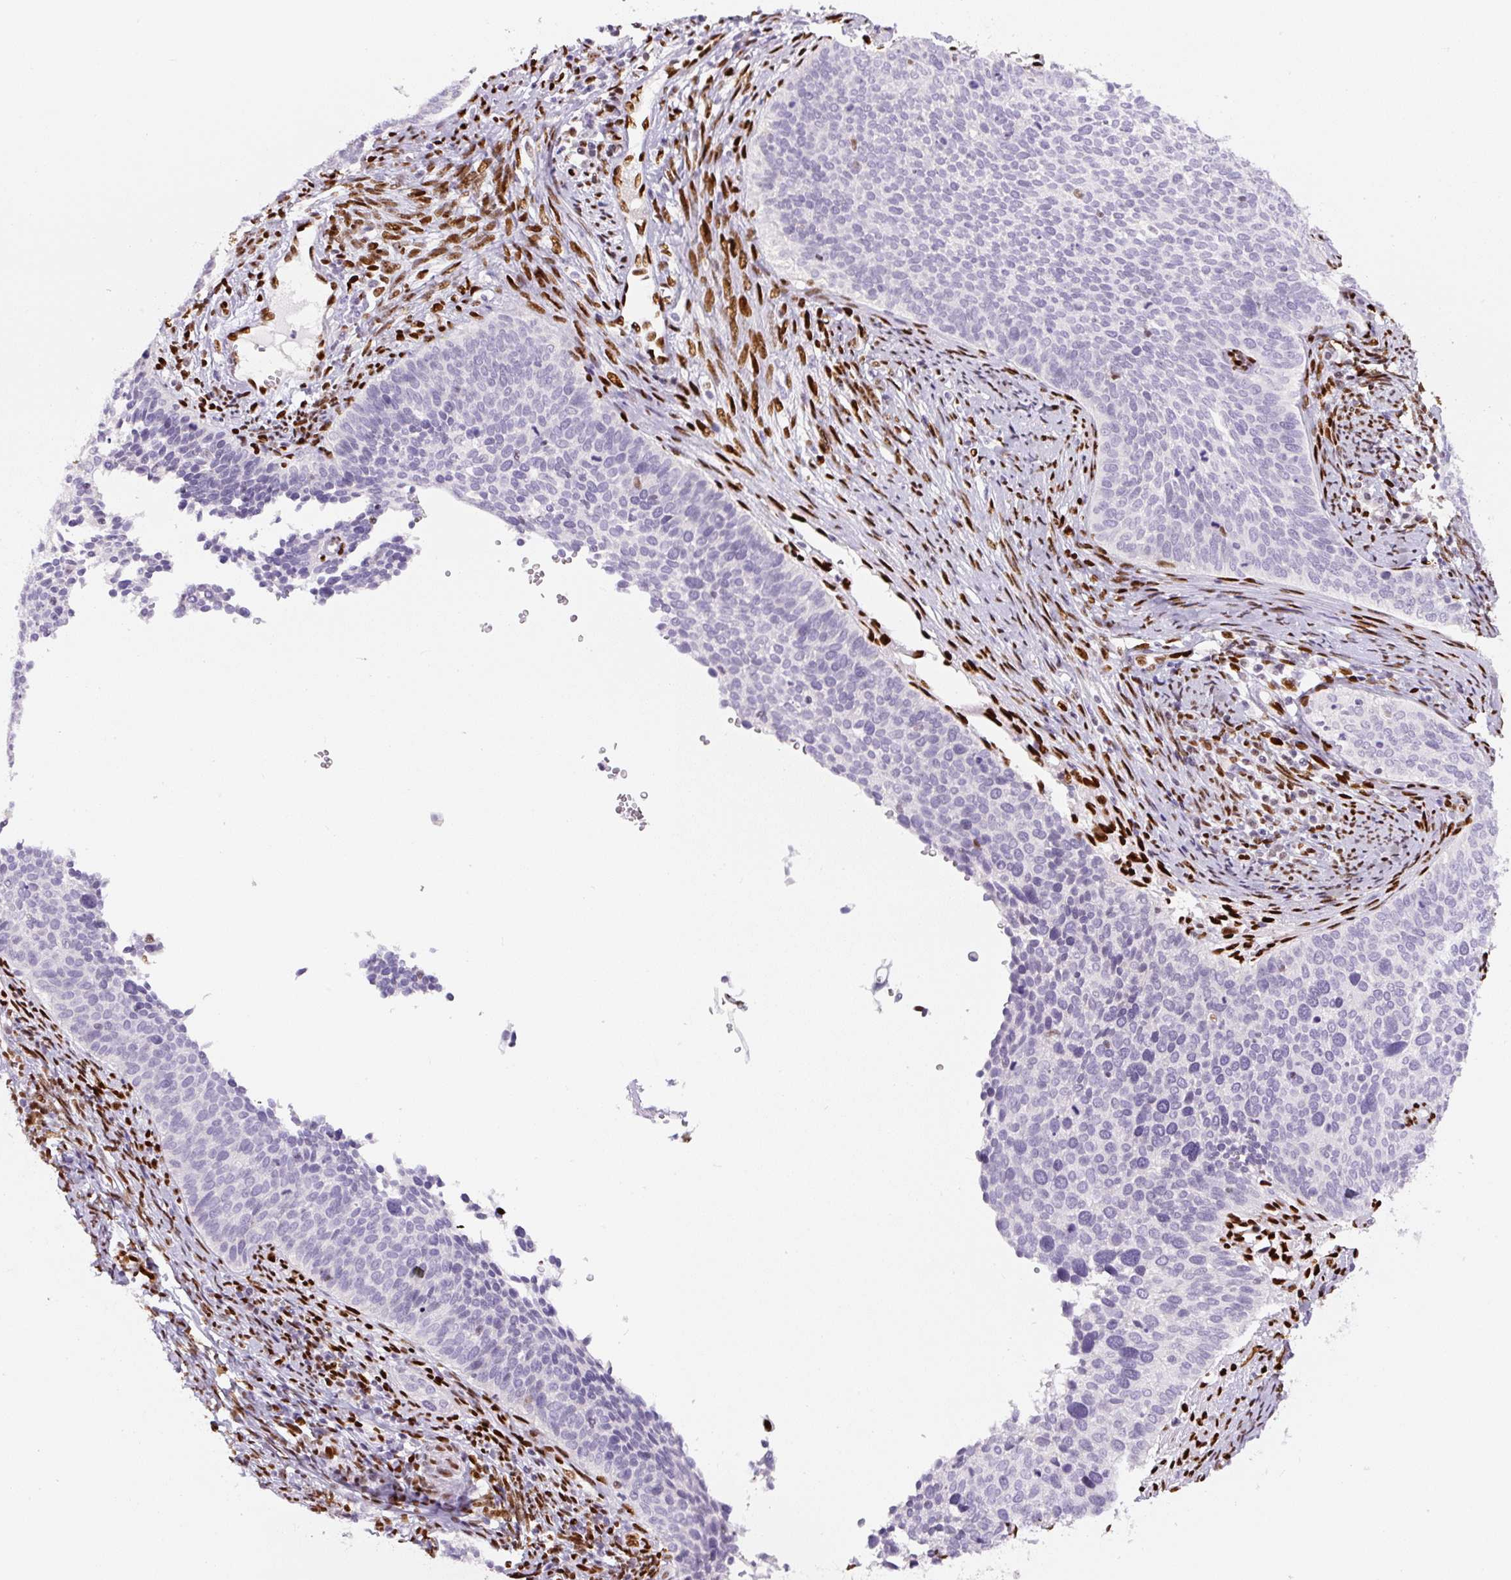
{"staining": {"intensity": "negative", "quantity": "none", "location": "none"}, "tissue": "cervical cancer", "cell_type": "Tumor cells", "image_type": "cancer", "snomed": [{"axis": "morphology", "description": "Squamous cell carcinoma, NOS"}, {"axis": "topography", "description": "Cervix"}], "caption": "Cervical squamous cell carcinoma stained for a protein using IHC exhibits no expression tumor cells.", "gene": "ZEB1", "patient": {"sex": "female", "age": 34}}